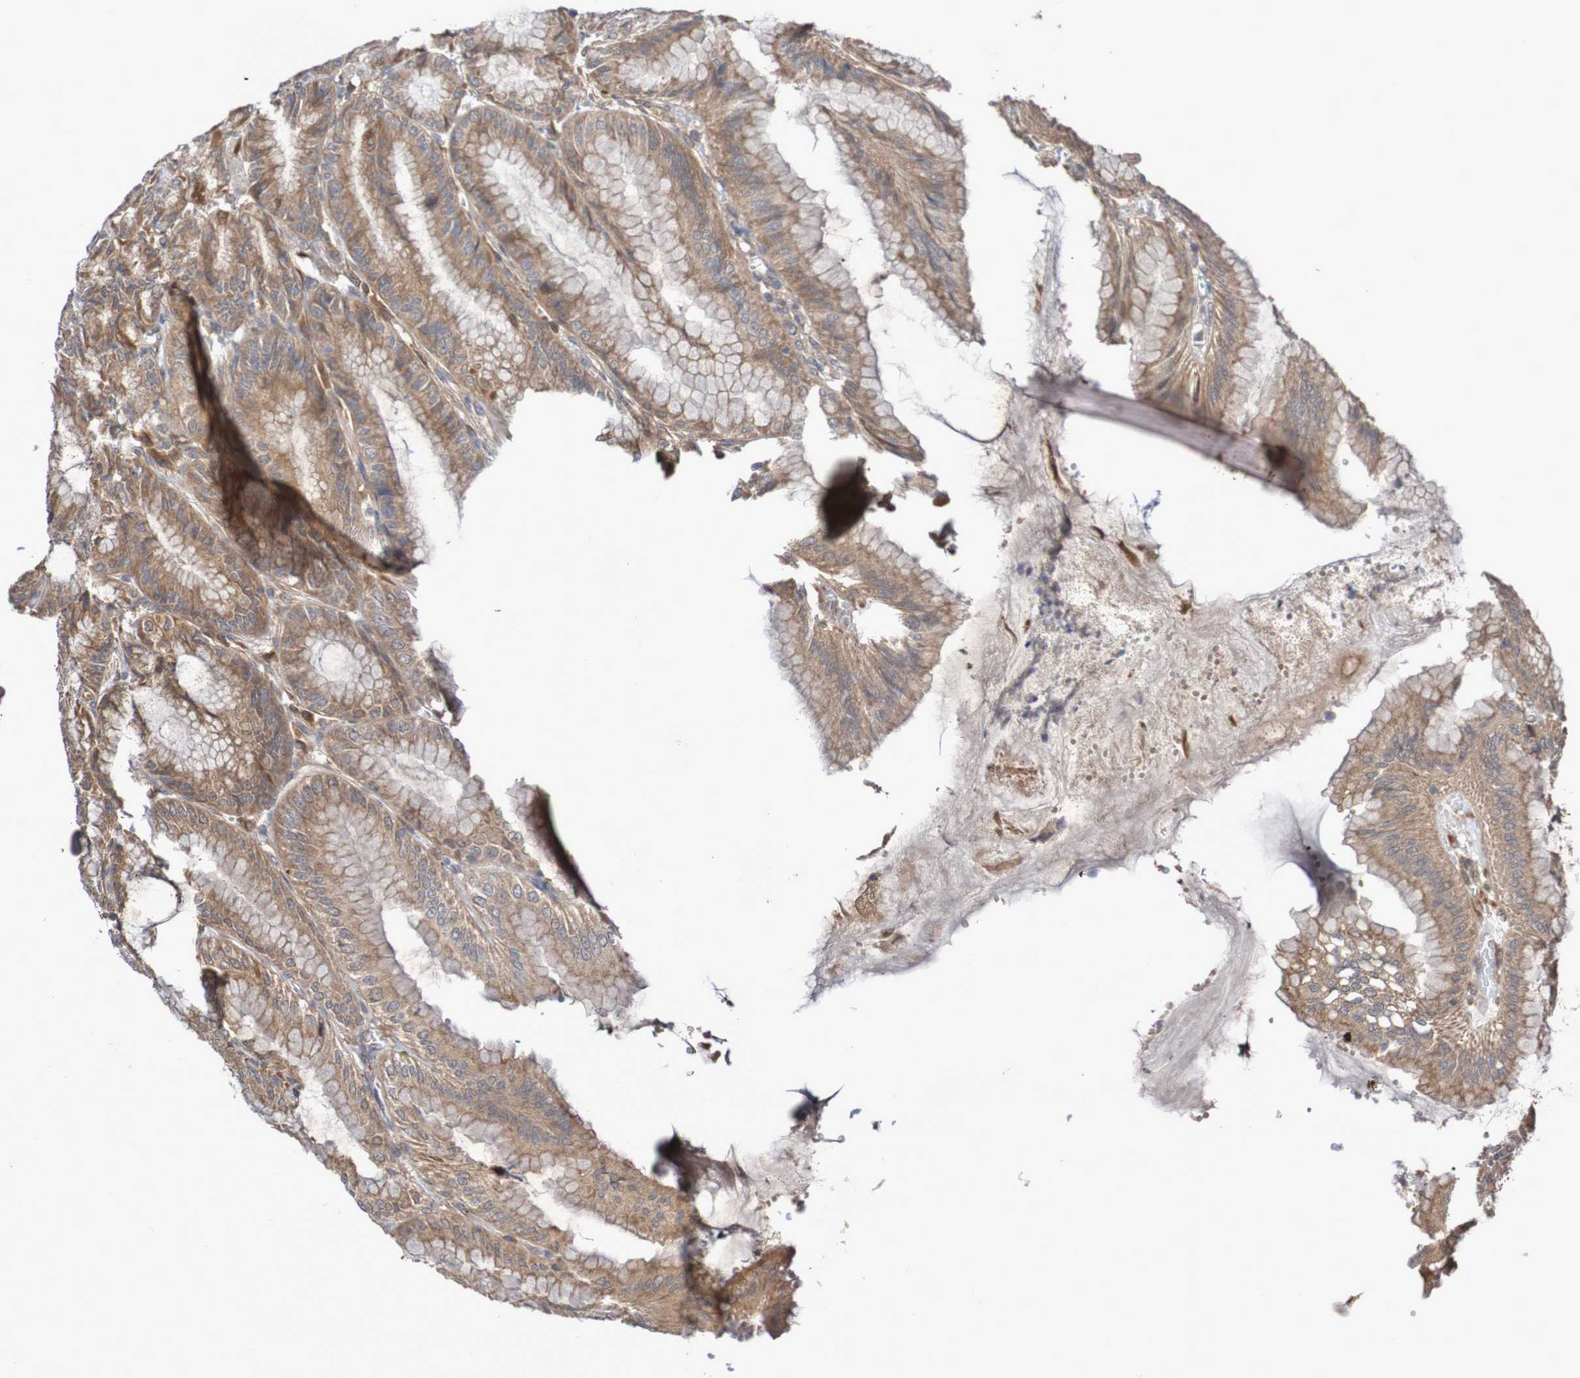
{"staining": {"intensity": "moderate", "quantity": ">75%", "location": "cytoplasmic/membranous"}, "tissue": "stomach", "cell_type": "Glandular cells", "image_type": "normal", "snomed": [{"axis": "morphology", "description": "Normal tissue, NOS"}, {"axis": "topography", "description": "Stomach, lower"}], "caption": "Glandular cells show moderate cytoplasmic/membranous expression in about >75% of cells in benign stomach. (Stains: DAB in brown, nuclei in blue, Microscopy: brightfield microscopy at high magnification).", "gene": "PHPT1", "patient": {"sex": "male", "age": 71}}